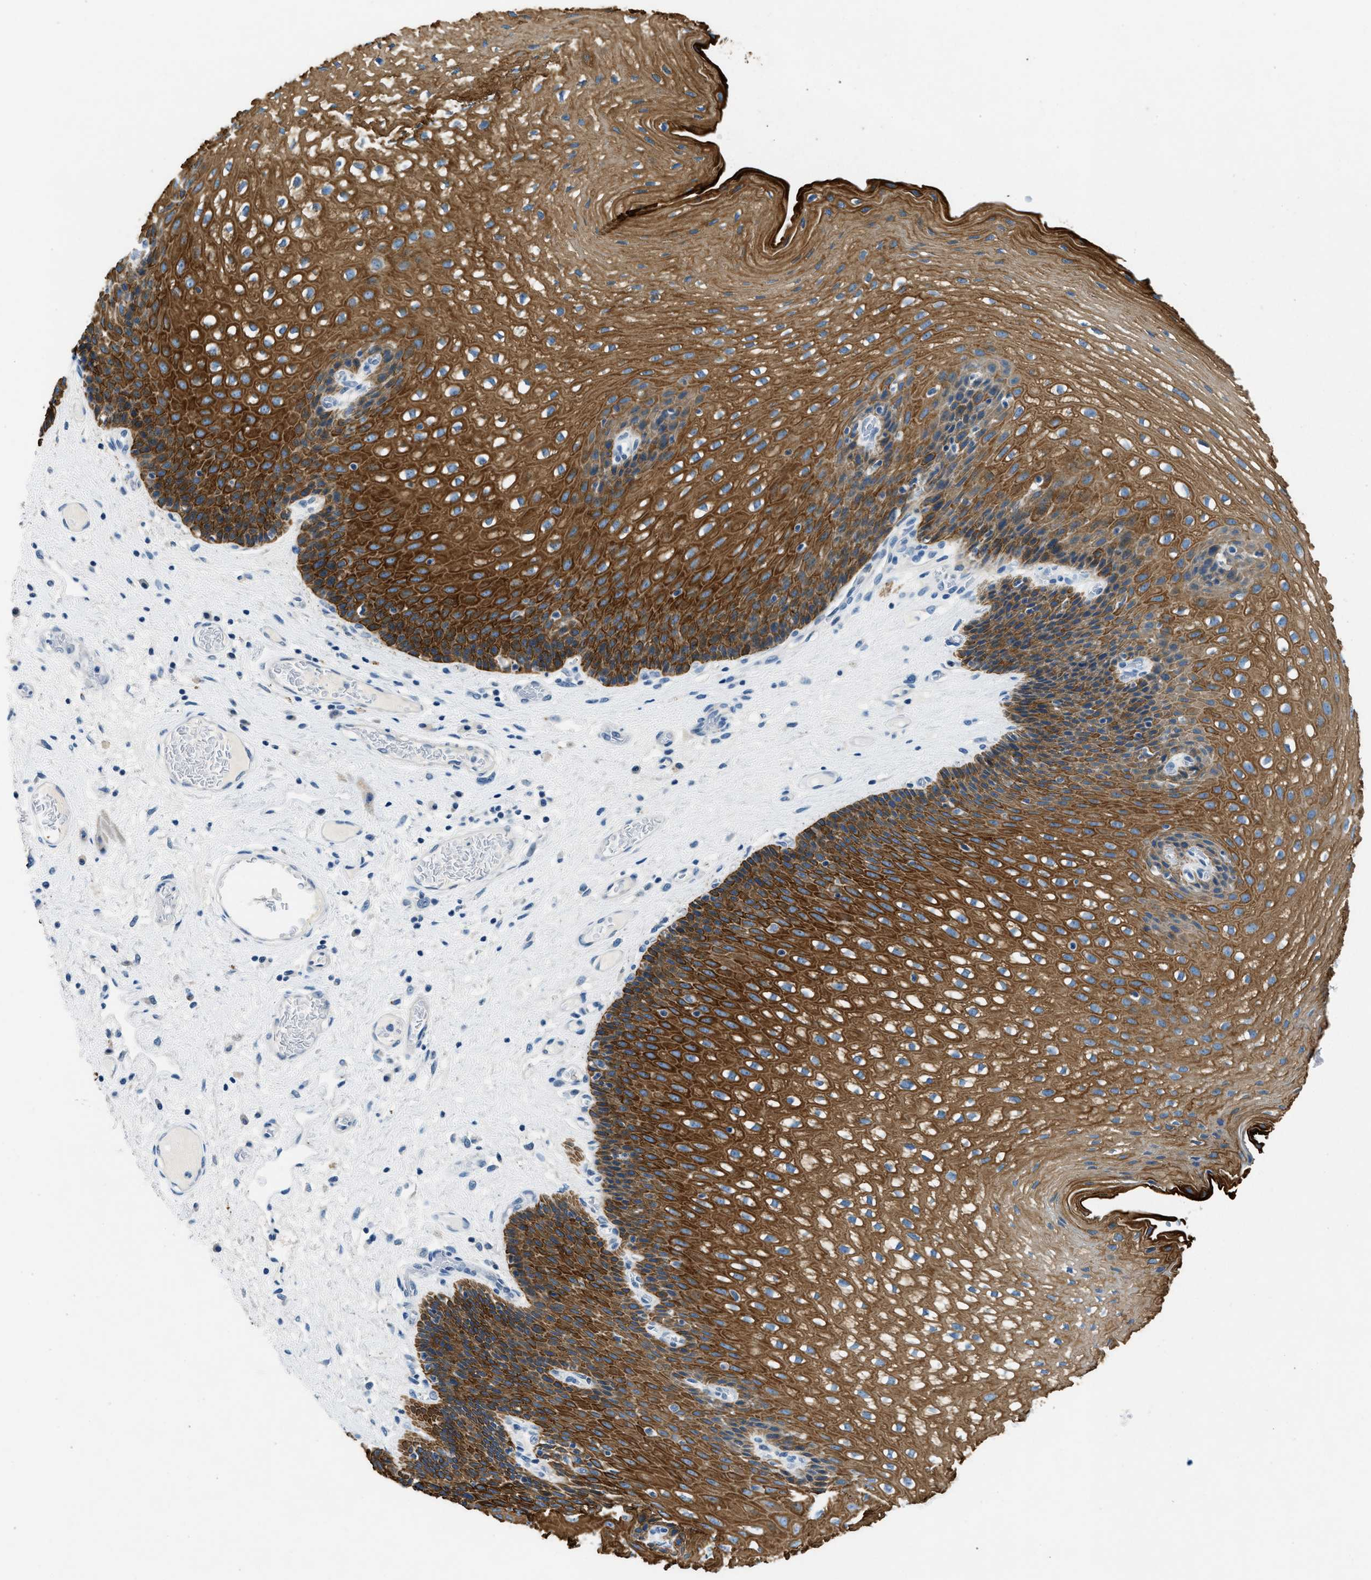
{"staining": {"intensity": "moderate", "quantity": ">75%", "location": "cytoplasmic/membranous"}, "tissue": "esophagus", "cell_type": "Squamous epithelial cells", "image_type": "normal", "snomed": [{"axis": "morphology", "description": "Normal tissue, NOS"}, {"axis": "topography", "description": "Esophagus"}], "caption": "Squamous epithelial cells display medium levels of moderate cytoplasmic/membranous positivity in approximately >75% of cells in normal human esophagus.", "gene": "CFAP20", "patient": {"sex": "male", "age": 48}}